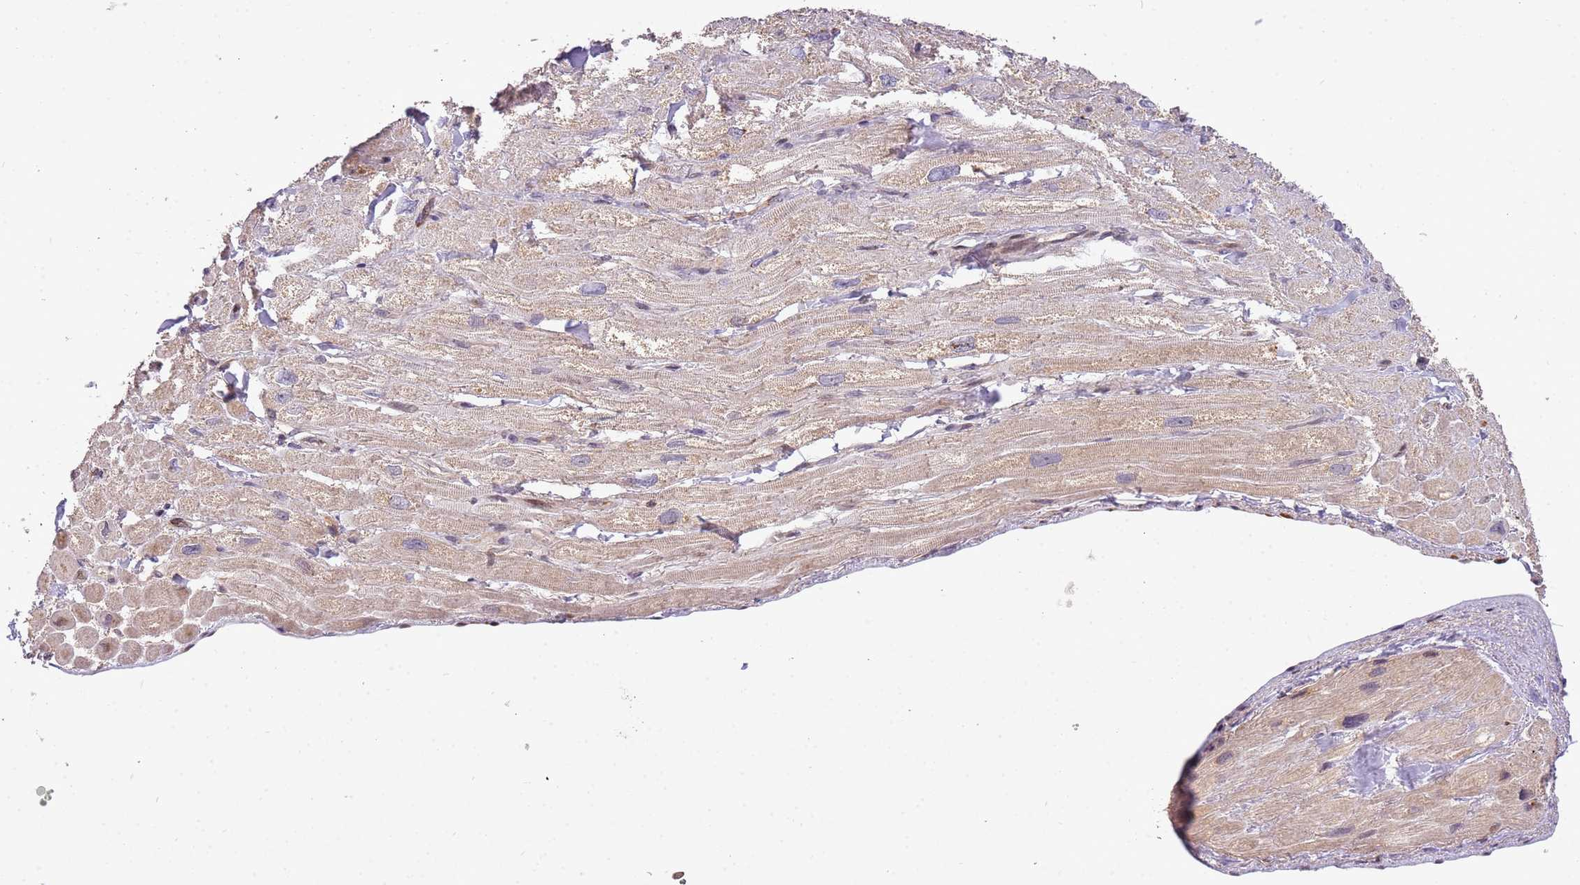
{"staining": {"intensity": "moderate", "quantity": "25%-75%", "location": "cytoplasmic/membranous,nuclear"}, "tissue": "heart muscle", "cell_type": "Cardiomyocytes", "image_type": "normal", "snomed": [{"axis": "morphology", "description": "Normal tissue, NOS"}, {"axis": "topography", "description": "Heart"}], "caption": "Brown immunohistochemical staining in normal heart muscle shows moderate cytoplasmic/membranous,nuclear staining in approximately 25%-75% of cardiomyocytes.", "gene": "SAMSN1", "patient": {"sex": "male", "age": 65}}